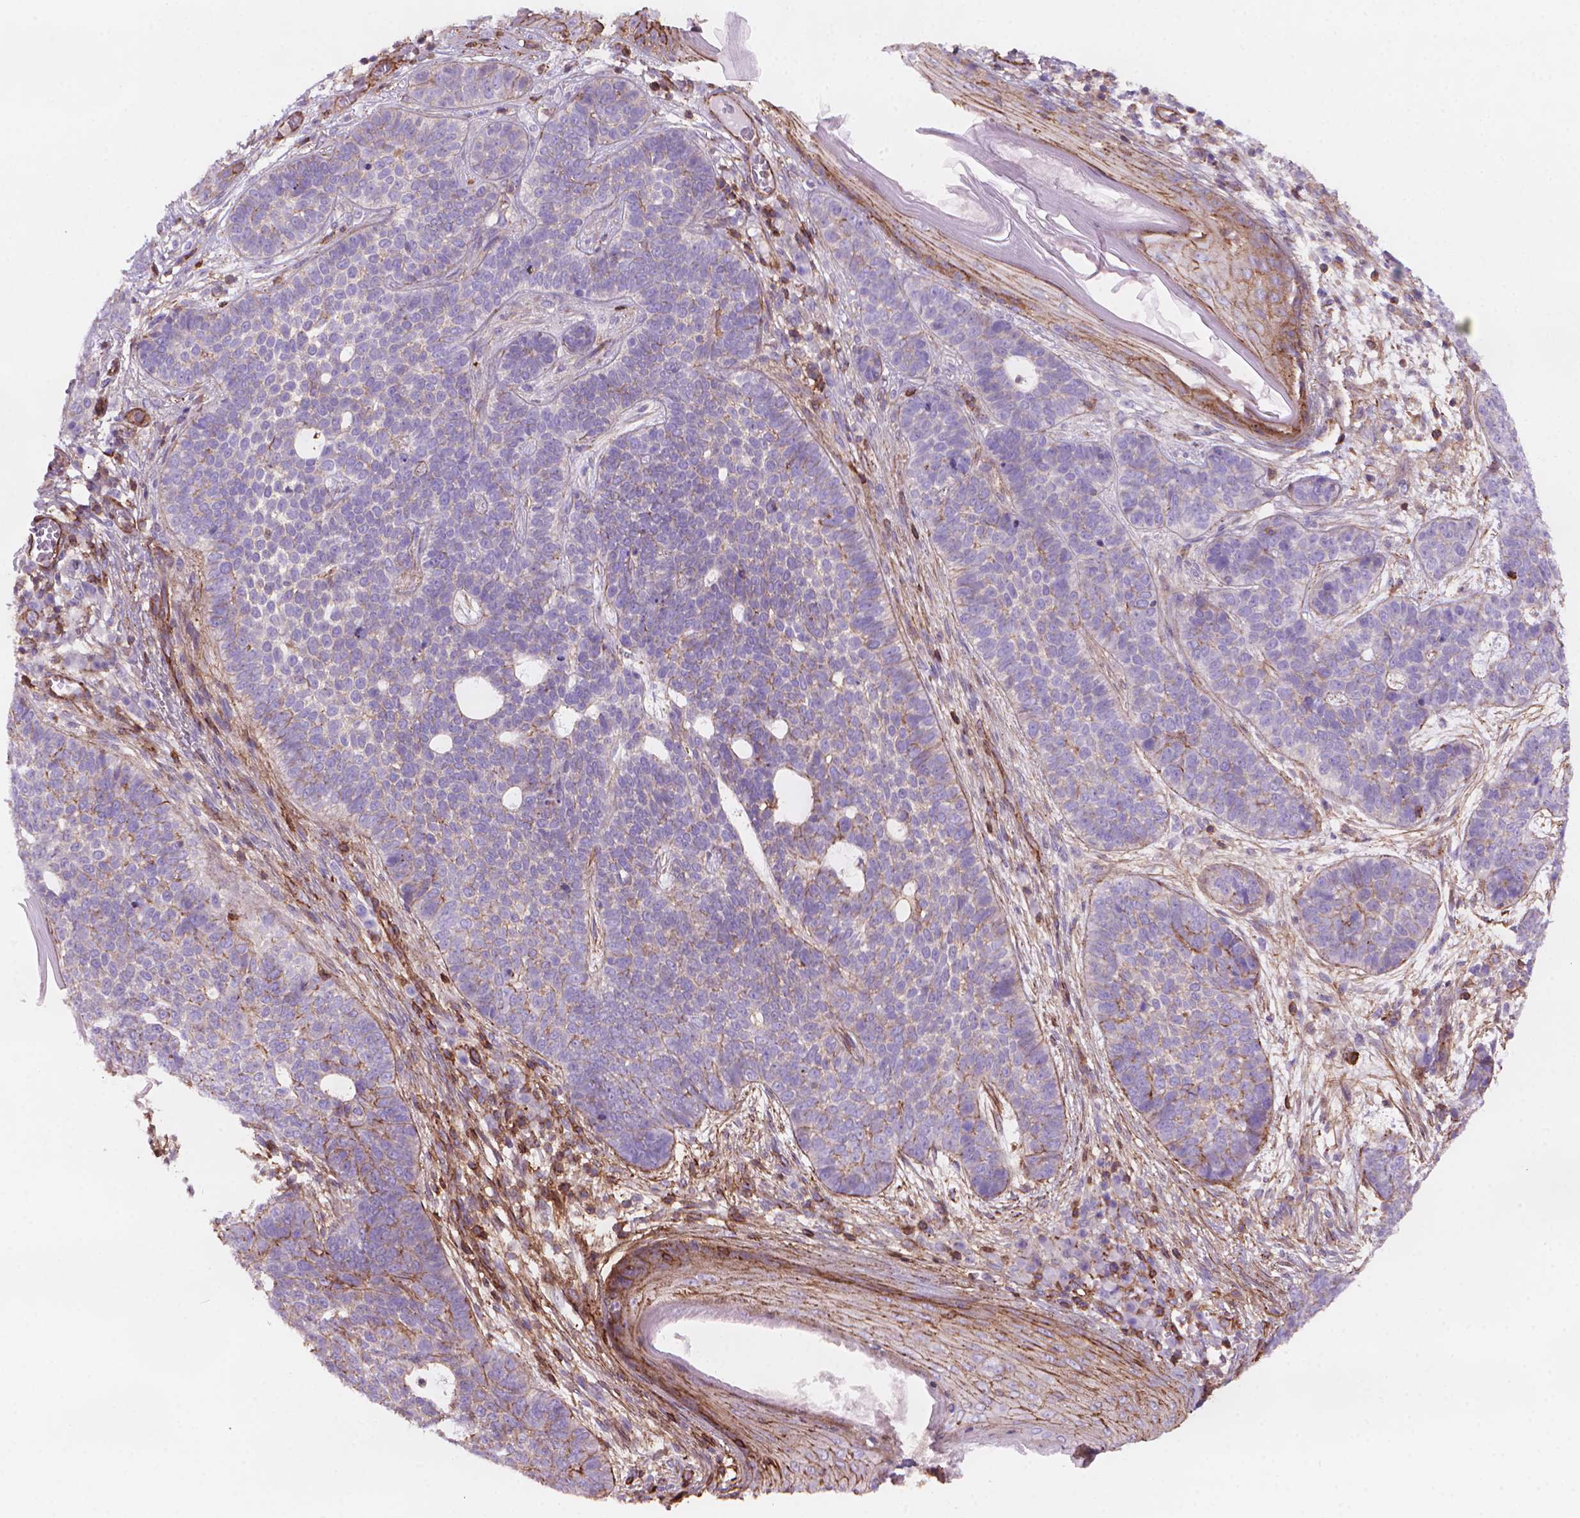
{"staining": {"intensity": "negative", "quantity": "none", "location": "none"}, "tissue": "skin cancer", "cell_type": "Tumor cells", "image_type": "cancer", "snomed": [{"axis": "morphology", "description": "Basal cell carcinoma"}, {"axis": "topography", "description": "Skin"}], "caption": "IHC photomicrograph of skin basal cell carcinoma stained for a protein (brown), which shows no expression in tumor cells.", "gene": "PATJ", "patient": {"sex": "female", "age": 69}}